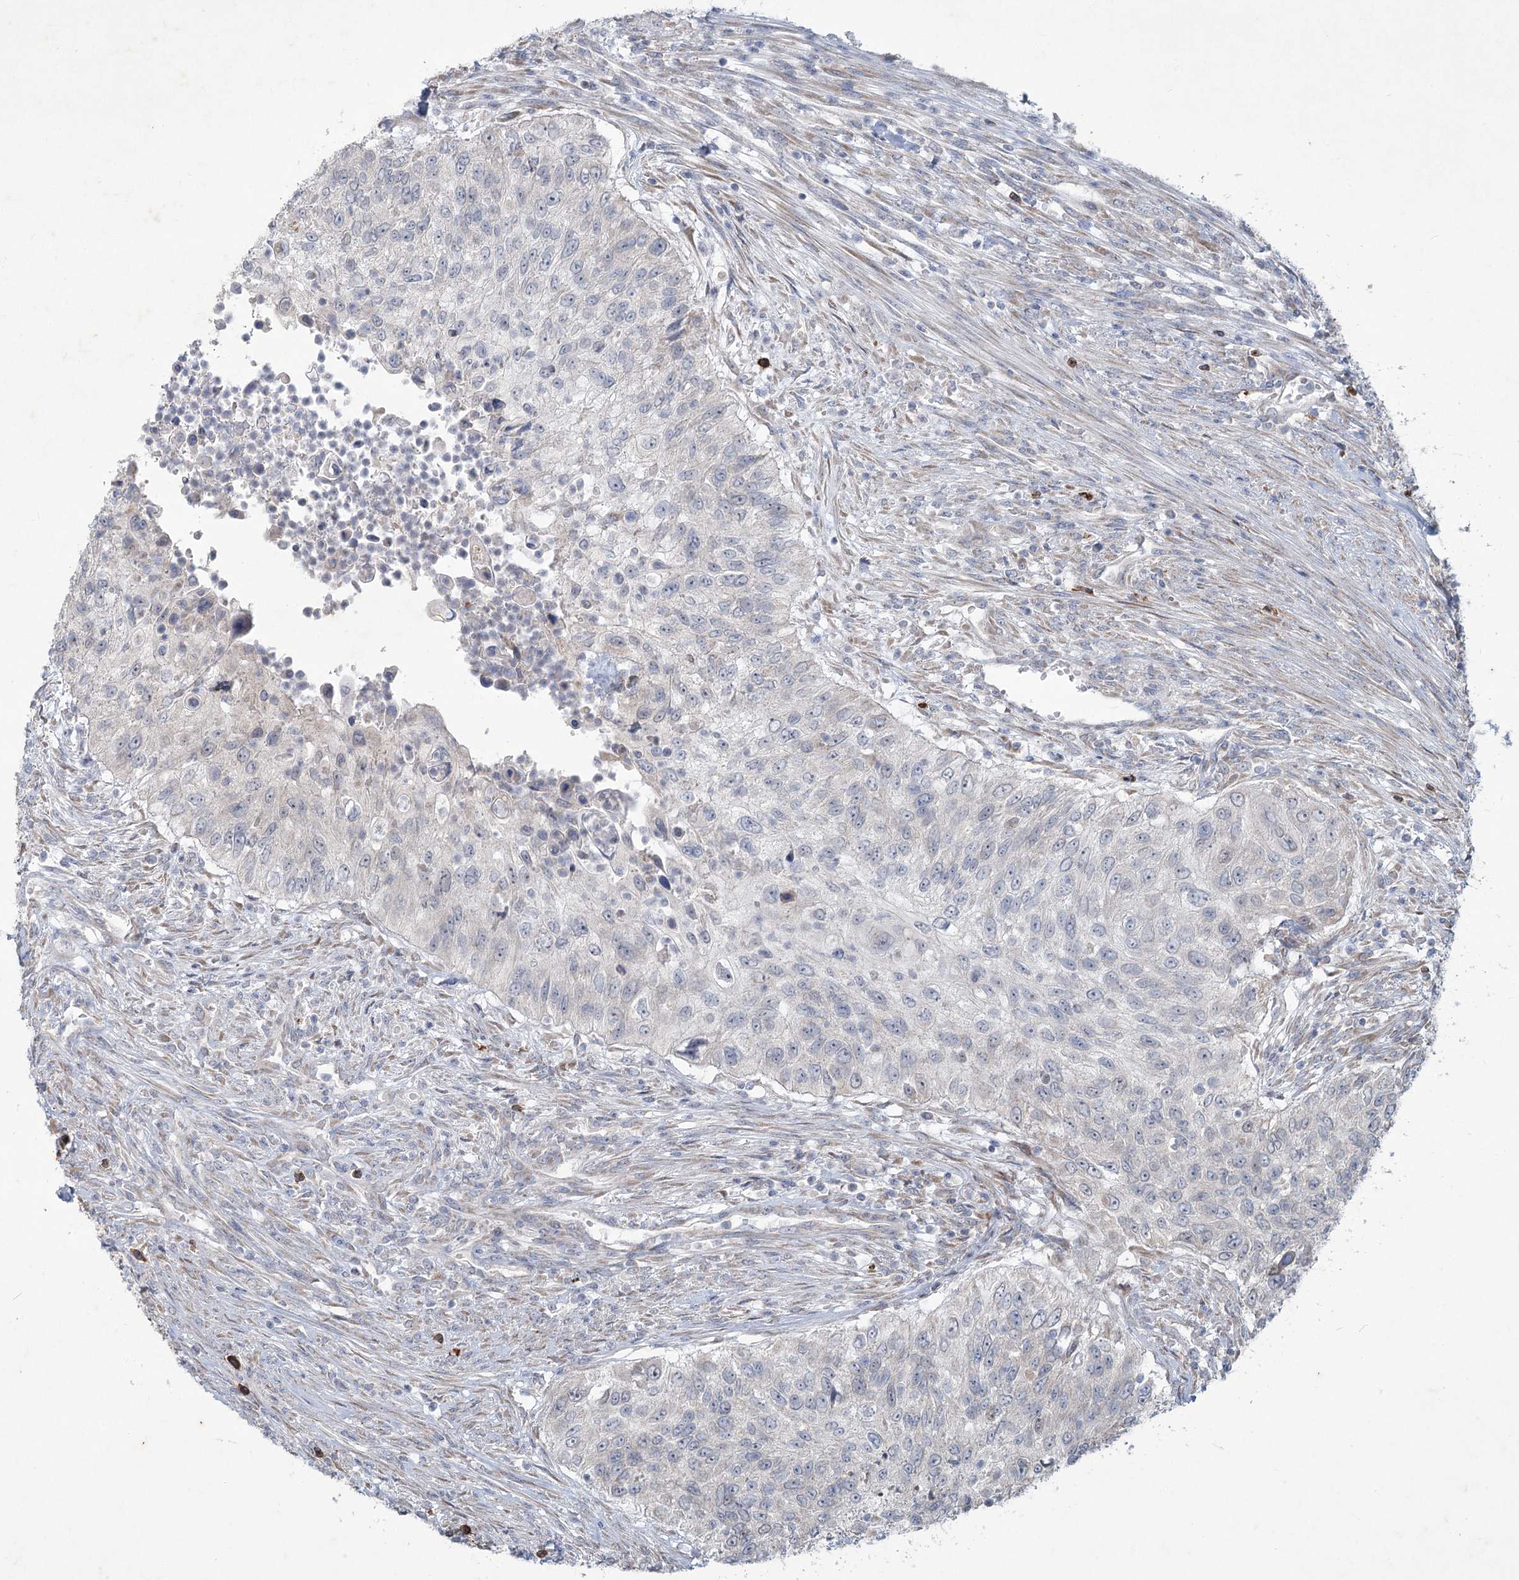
{"staining": {"intensity": "negative", "quantity": "none", "location": "none"}, "tissue": "urothelial cancer", "cell_type": "Tumor cells", "image_type": "cancer", "snomed": [{"axis": "morphology", "description": "Urothelial carcinoma, High grade"}, {"axis": "topography", "description": "Urinary bladder"}], "caption": "IHC histopathology image of high-grade urothelial carcinoma stained for a protein (brown), which exhibits no expression in tumor cells.", "gene": "PLA2G12A", "patient": {"sex": "female", "age": 60}}